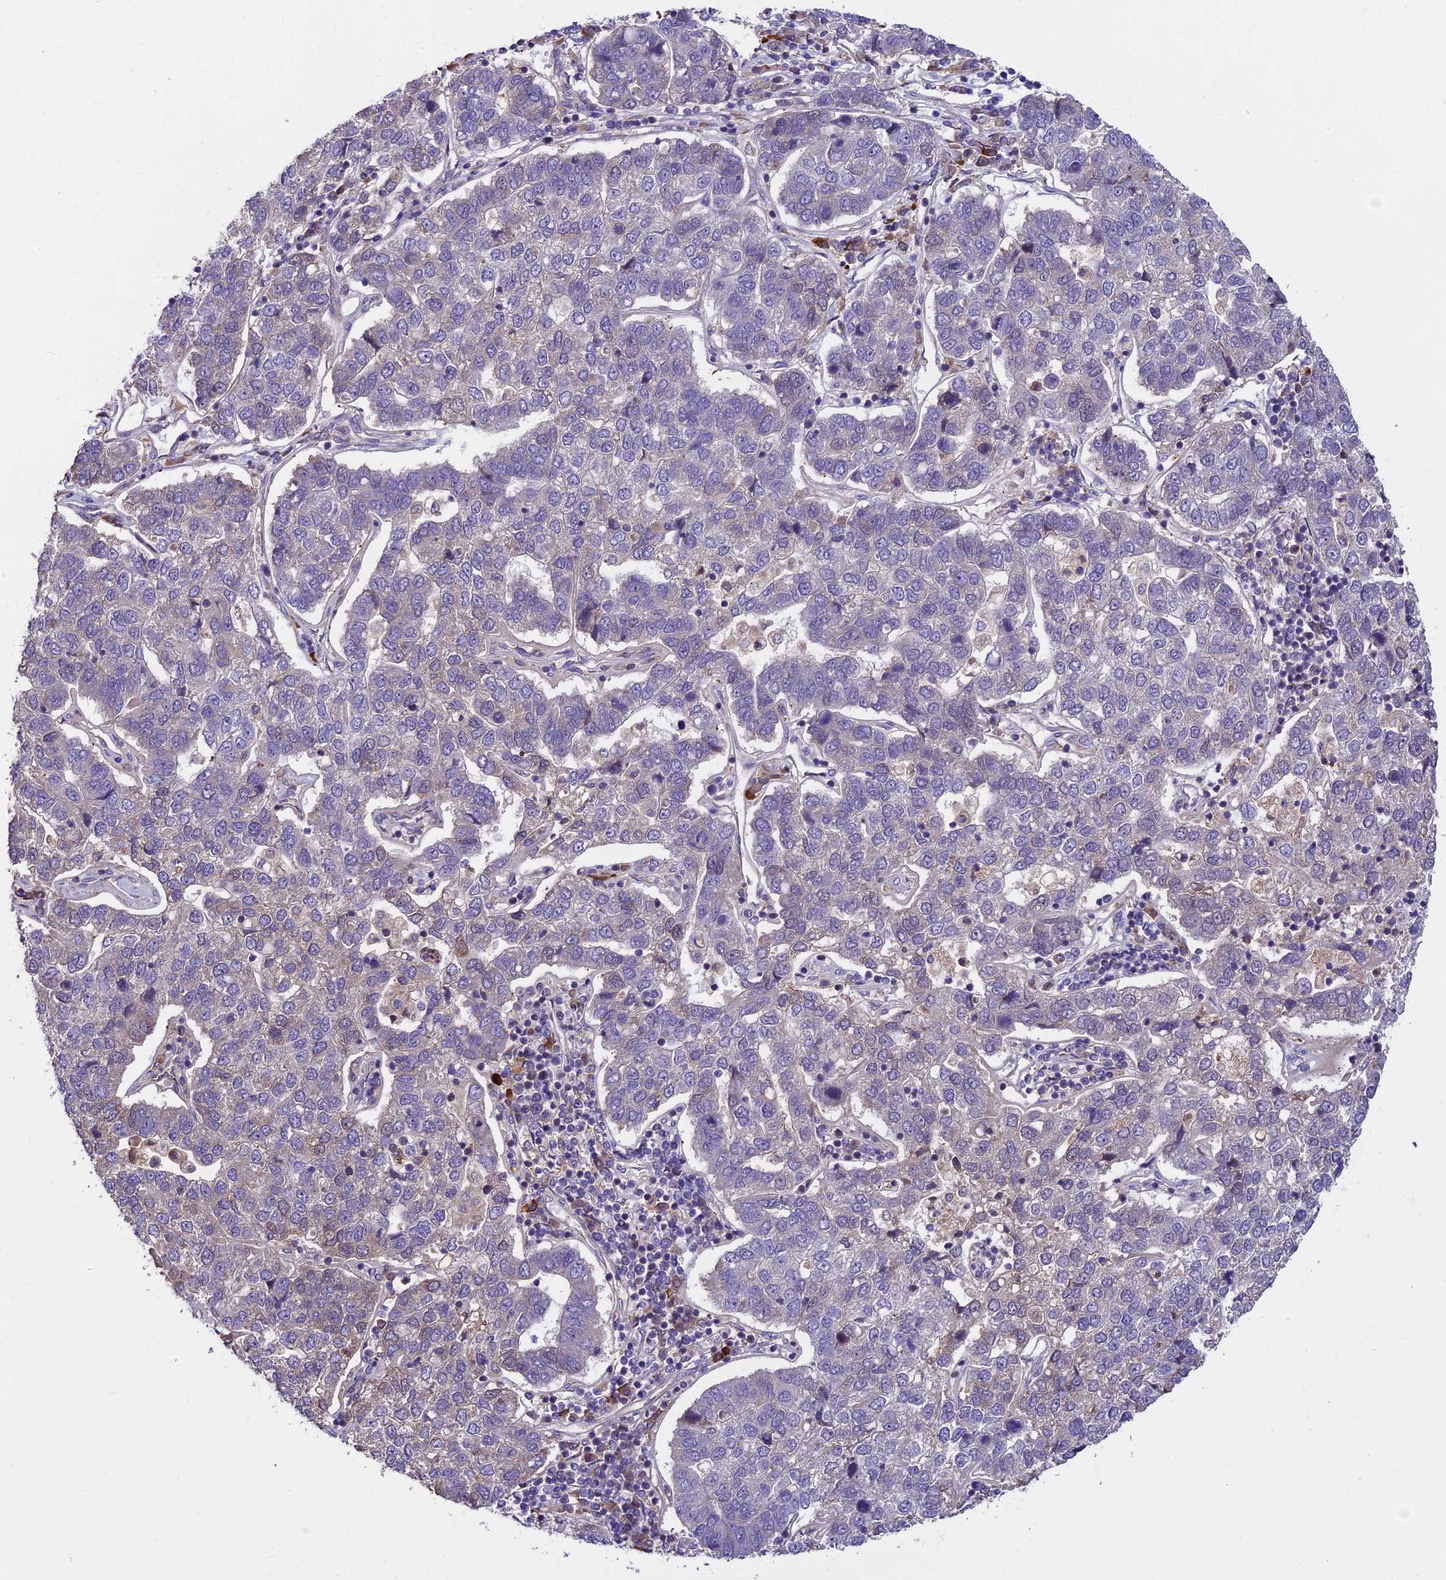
{"staining": {"intensity": "negative", "quantity": "none", "location": "none"}, "tissue": "pancreatic cancer", "cell_type": "Tumor cells", "image_type": "cancer", "snomed": [{"axis": "morphology", "description": "Adenocarcinoma, NOS"}, {"axis": "topography", "description": "Pancreas"}], "caption": "This is an immunohistochemistry (IHC) micrograph of pancreatic cancer (adenocarcinoma). There is no expression in tumor cells.", "gene": "ABCC10", "patient": {"sex": "female", "age": 61}}